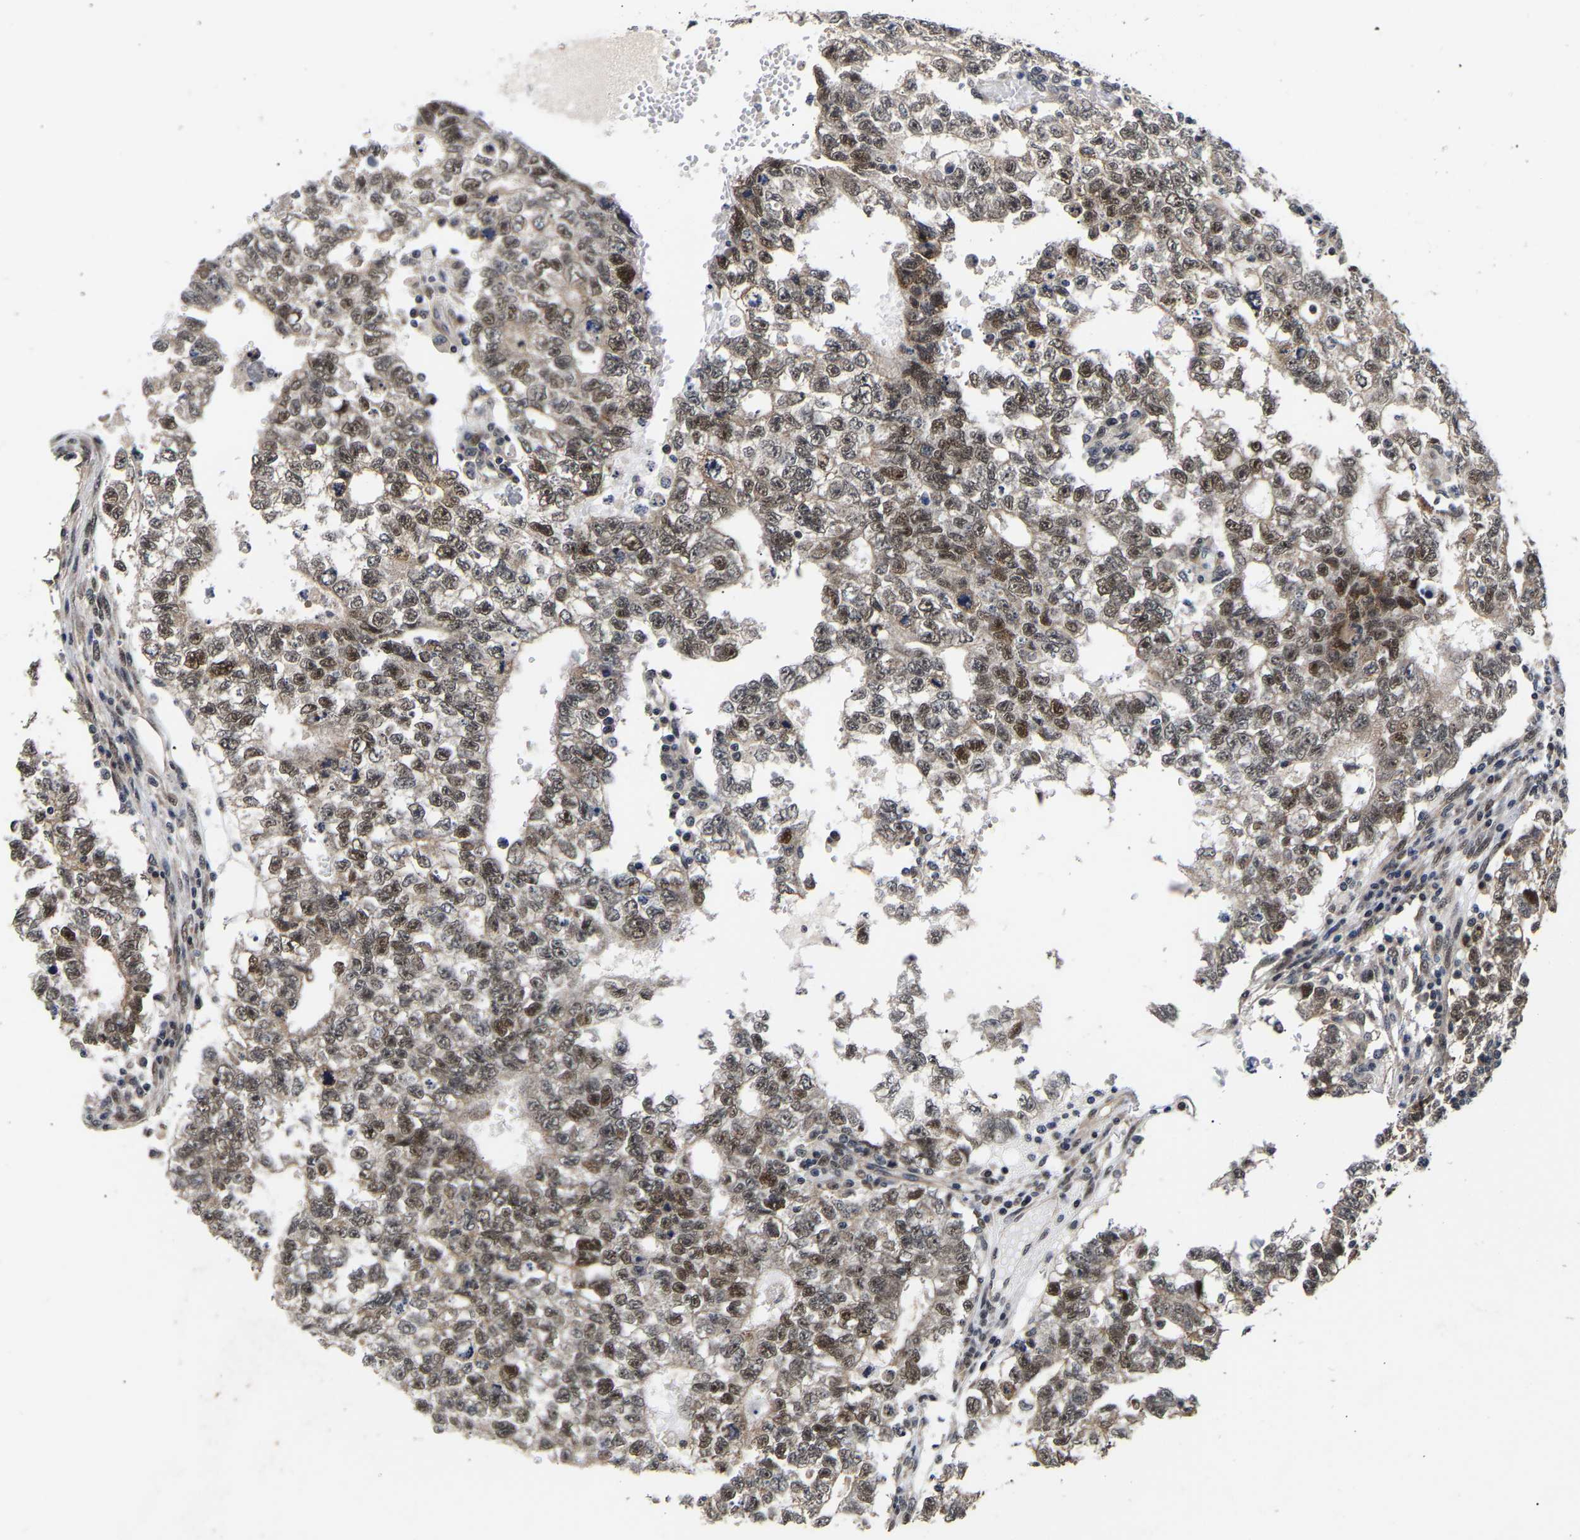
{"staining": {"intensity": "moderate", "quantity": "25%-75%", "location": "cytoplasmic/membranous,nuclear"}, "tissue": "testis cancer", "cell_type": "Tumor cells", "image_type": "cancer", "snomed": [{"axis": "morphology", "description": "Seminoma, NOS"}, {"axis": "morphology", "description": "Carcinoma, Embryonal, NOS"}, {"axis": "topography", "description": "Testis"}], "caption": "Testis cancer stained for a protein (brown) reveals moderate cytoplasmic/membranous and nuclear positive staining in about 25%-75% of tumor cells.", "gene": "METTL16", "patient": {"sex": "male", "age": 38}}